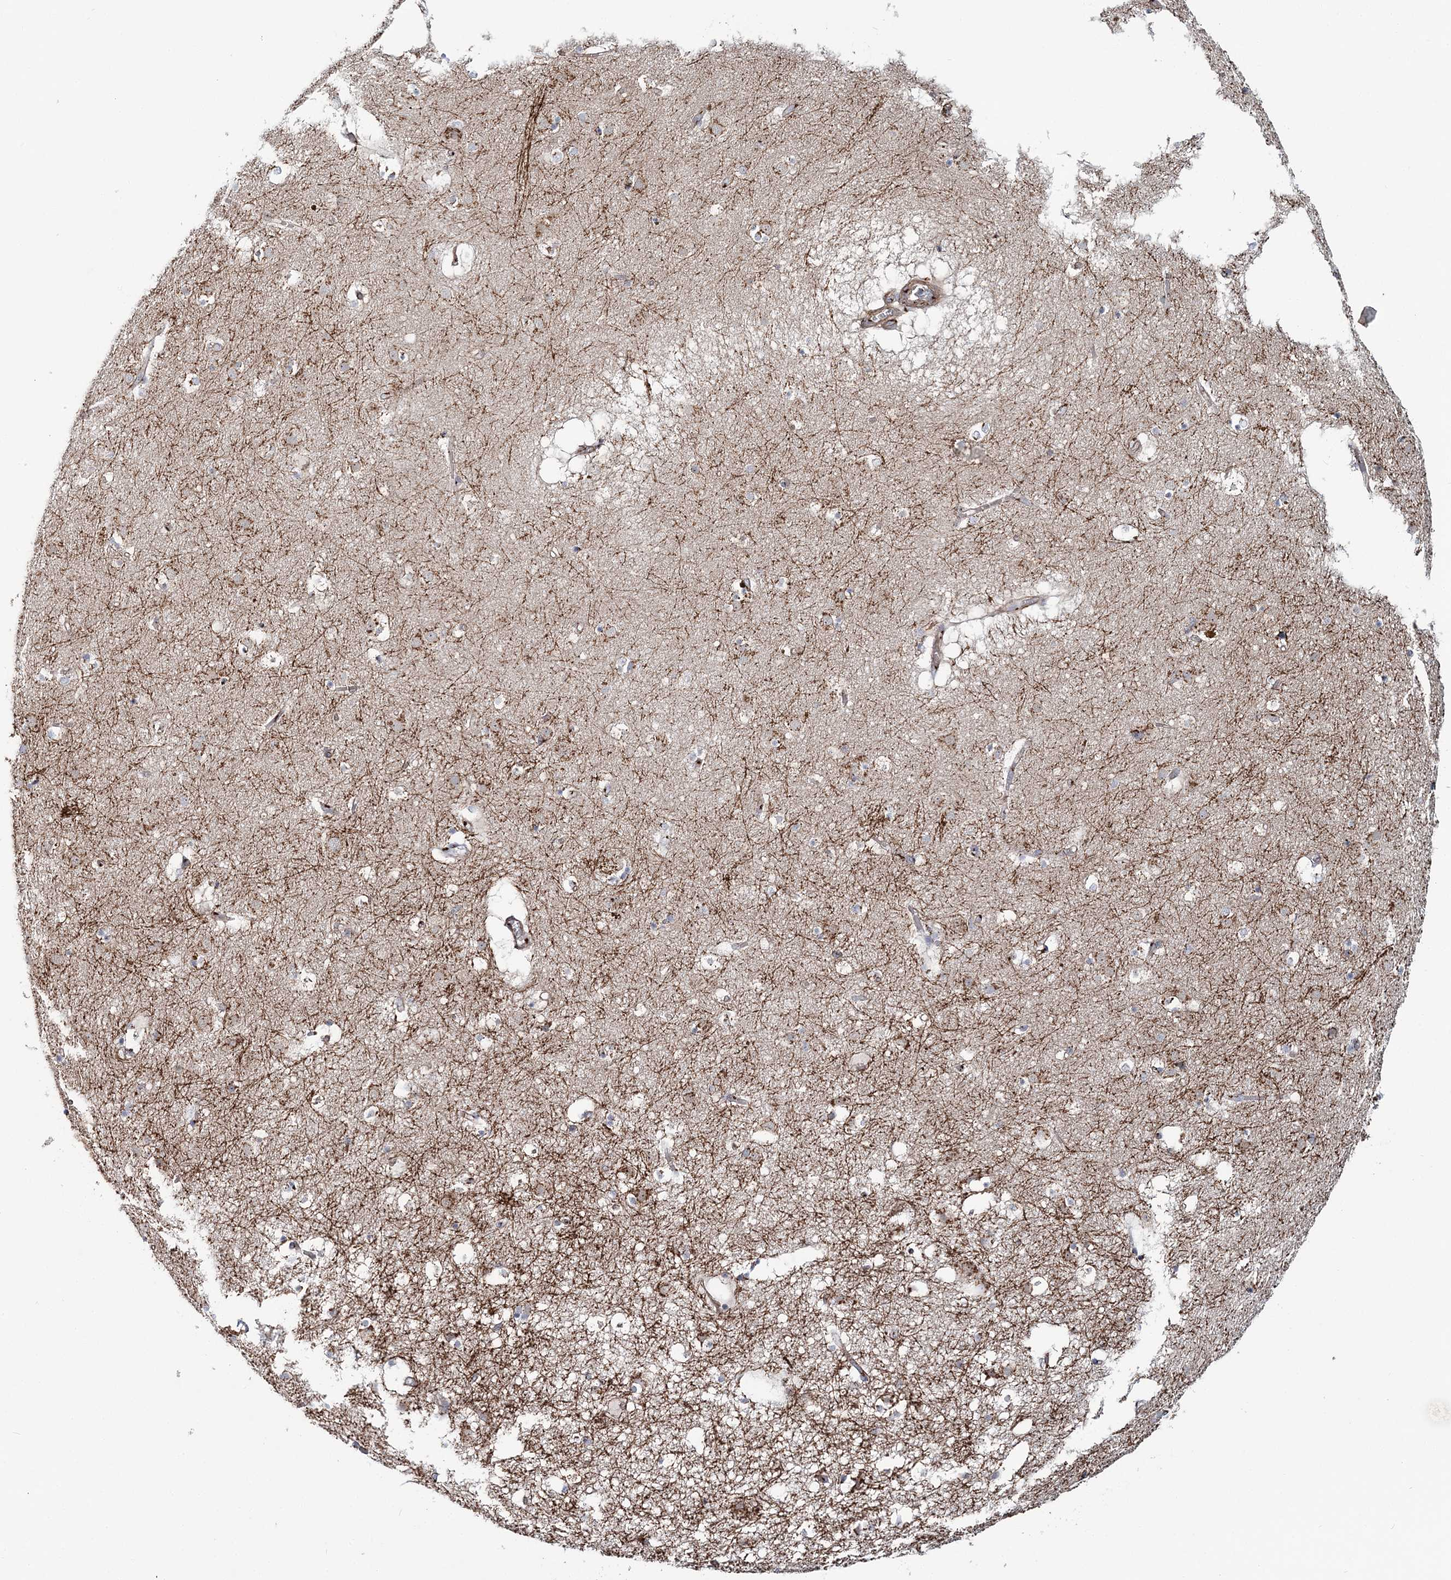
{"staining": {"intensity": "moderate", "quantity": "<25%", "location": "cytoplasmic/membranous"}, "tissue": "caudate", "cell_type": "Glial cells", "image_type": "normal", "snomed": [{"axis": "morphology", "description": "Normal tissue, NOS"}, {"axis": "topography", "description": "Lateral ventricle wall"}], "caption": "IHC staining of unremarkable caudate, which demonstrates low levels of moderate cytoplasmic/membranous staining in about <25% of glial cells indicating moderate cytoplasmic/membranous protein expression. The staining was performed using DAB (brown) for protein detection and nuclei were counterstained in hematoxylin (blue).", "gene": "MAN1A2", "patient": {"sex": "male", "age": 70}}